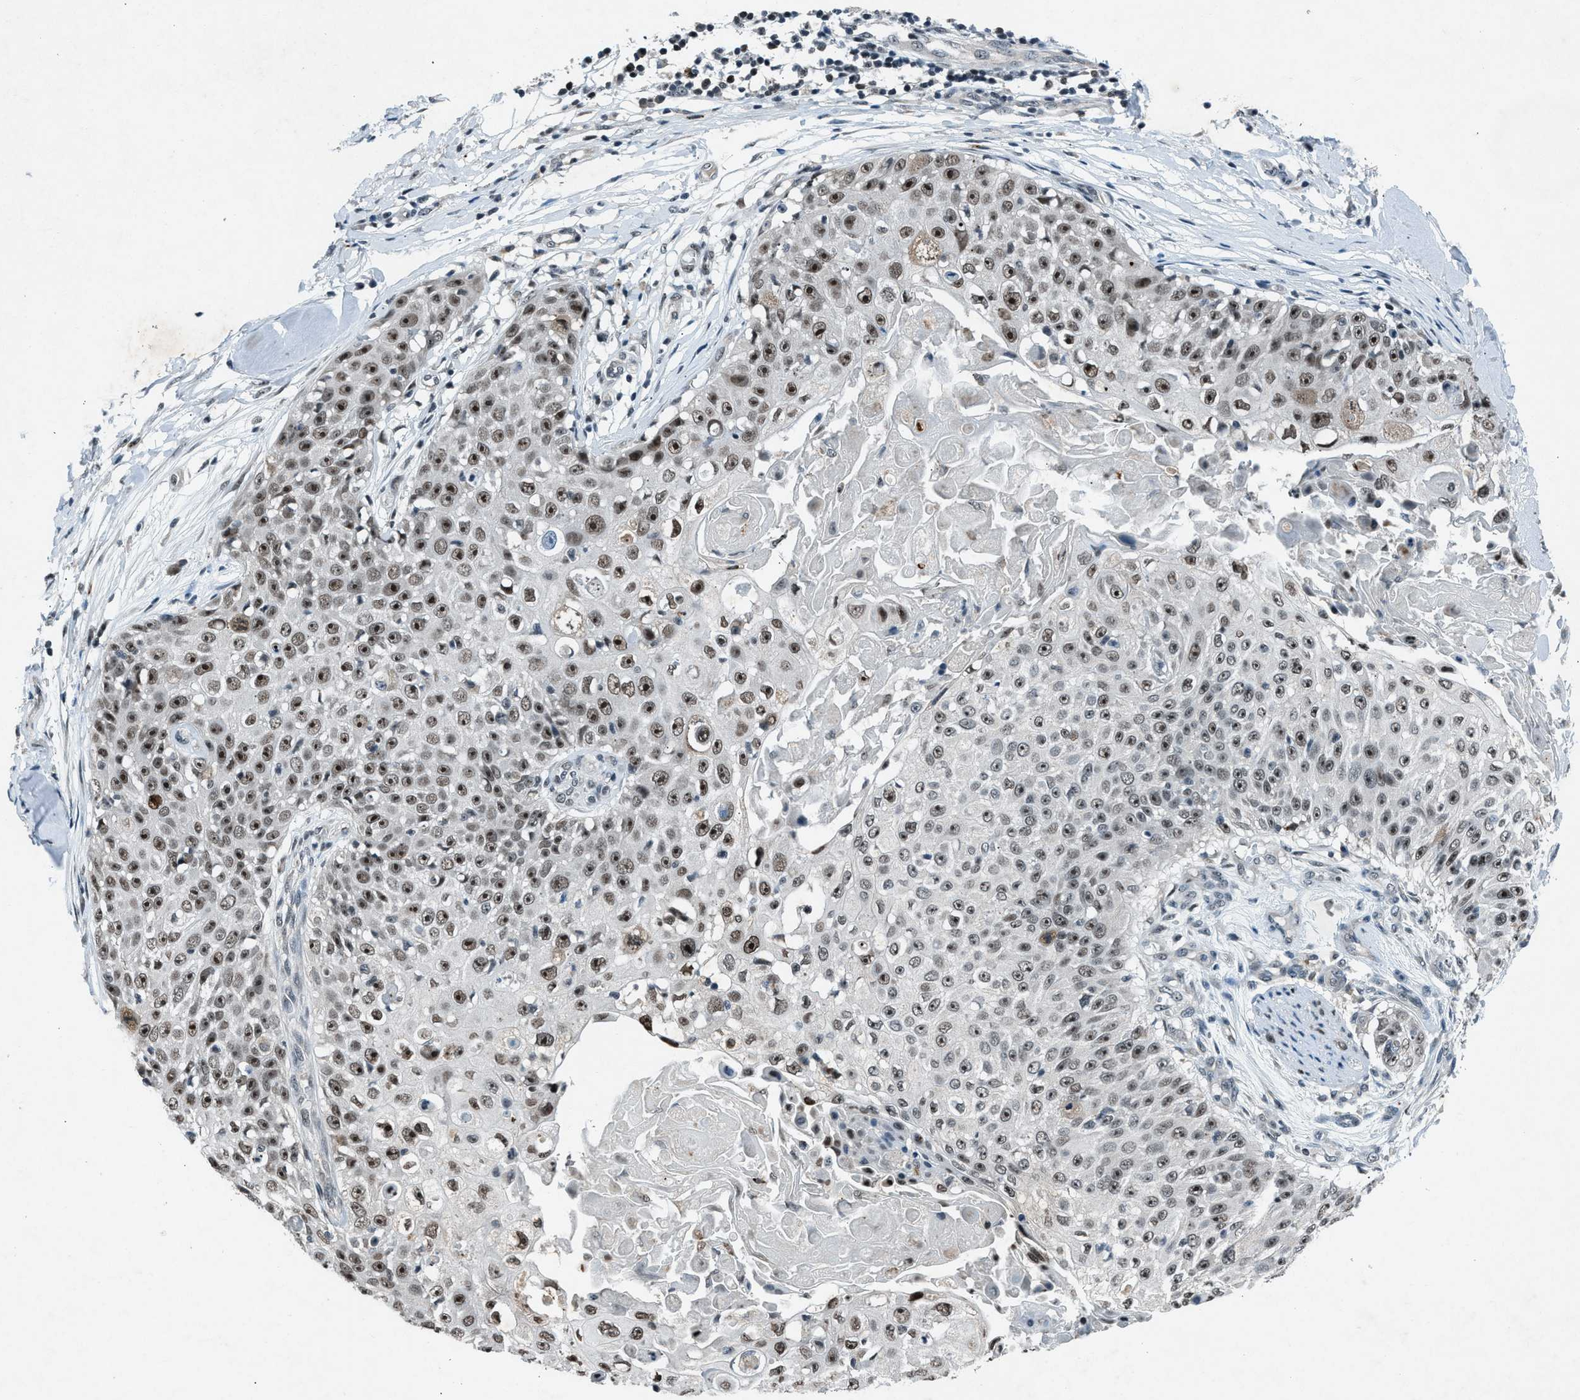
{"staining": {"intensity": "moderate", "quantity": ">75%", "location": "nuclear"}, "tissue": "skin cancer", "cell_type": "Tumor cells", "image_type": "cancer", "snomed": [{"axis": "morphology", "description": "Squamous cell carcinoma, NOS"}, {"axis": "topography", "description": "Skin"}], "caption": "Immunohistochemical staining of skin squamous cell carcinoma reveals moderate nuclear protein positivity in about >75% of tumor cells.", "gene": "ADCY1", "patient": {"sex": "male", "age": 86}}